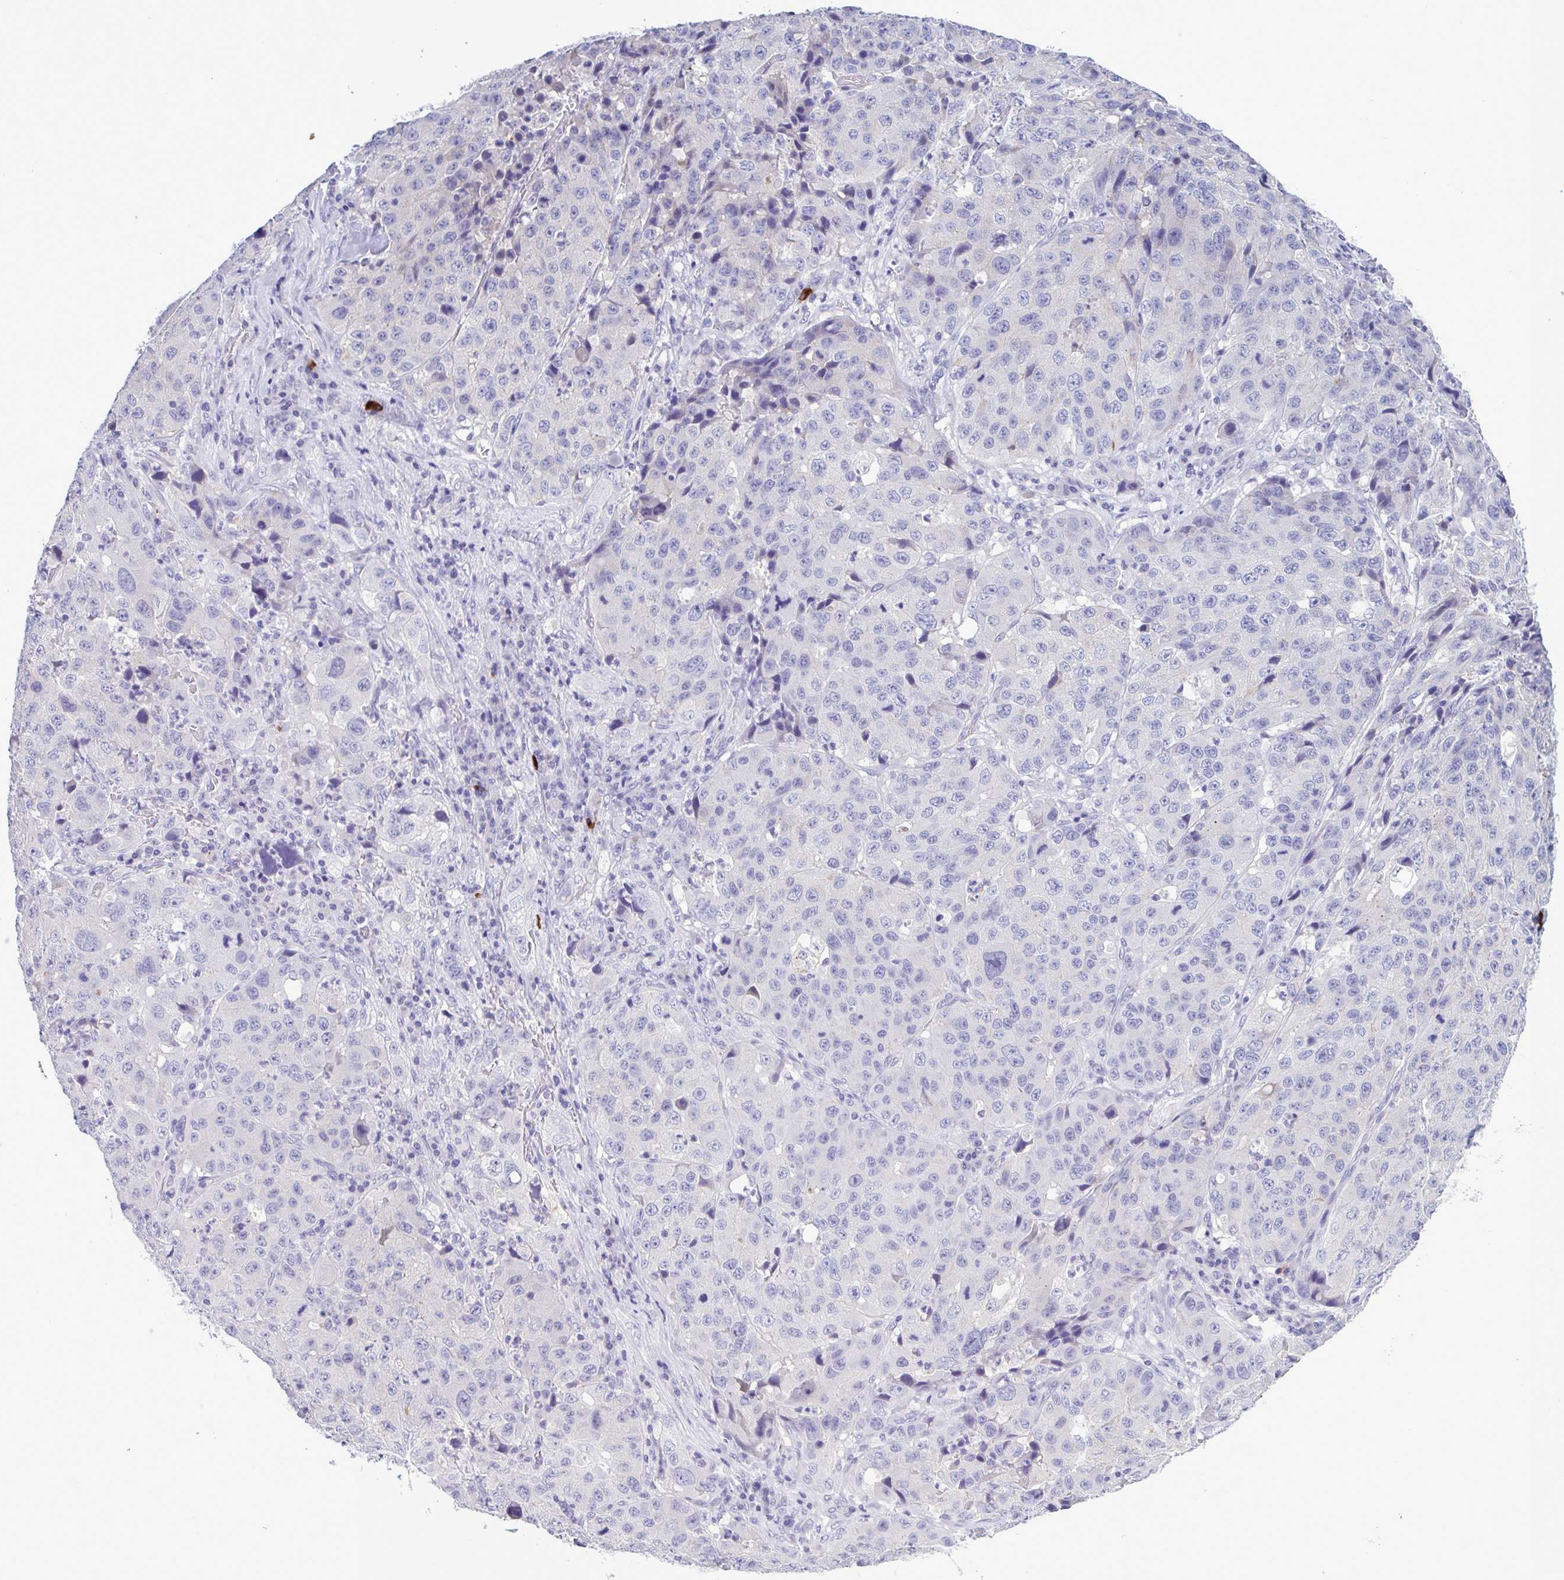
{"staining": {"intensity": "negative", "quantity": "none", "location": "none"}, "tissue": "stomach cancer", "cell_type": "Tumor cells", "image_type": "cancer", "snomed": [{"axis": "morphology", "description": "Adenocarcinoma, NOS"}, {"axis": "topography", "description": "Stomach"}], "caption": "The photomicrograph displays no staining of tumor cells in stomach adenocarcinoma.", "gene": "INAFM1", "patient": {"sex": "male", "age": 71}}